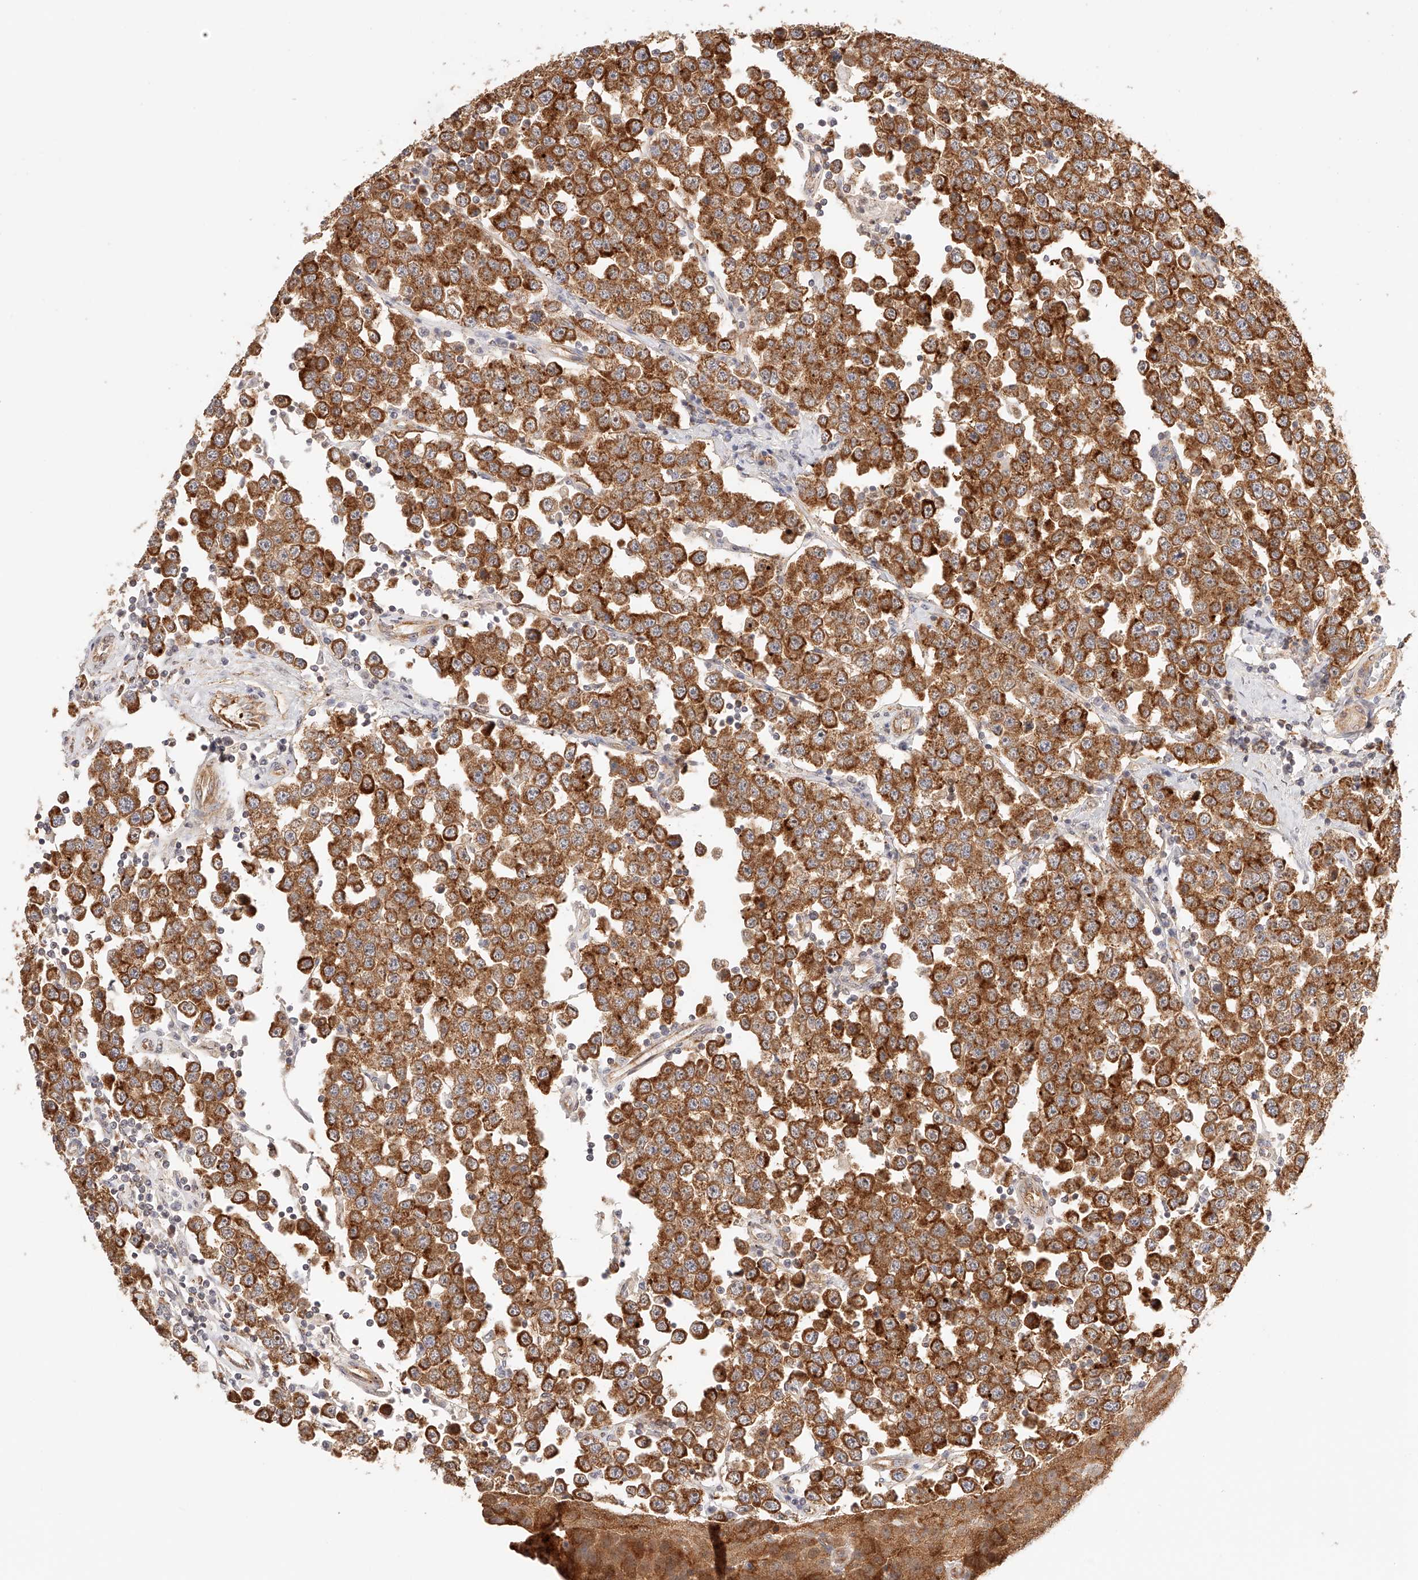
{"staining": {"intensity": "strong", "quantity": ">75%", "location": "cytoplasmic/membranous"}, "tissue": "testis cancer", "cell_type": "Tumor cells", "image_type": "cancer", "snomed": [{"axis": "morphology", "description": "Seminoma, NOS"}, {"axis": "topography", "description": "Testis"}], "caption": "Testis seminoma was stained to show a protein in brown. There is high levels of strong cytoplasmic/membranous positivity in approximately >75% of tumor cells.", "gene": "SYNC", "patient": {"sex": "male", "age": 28}}